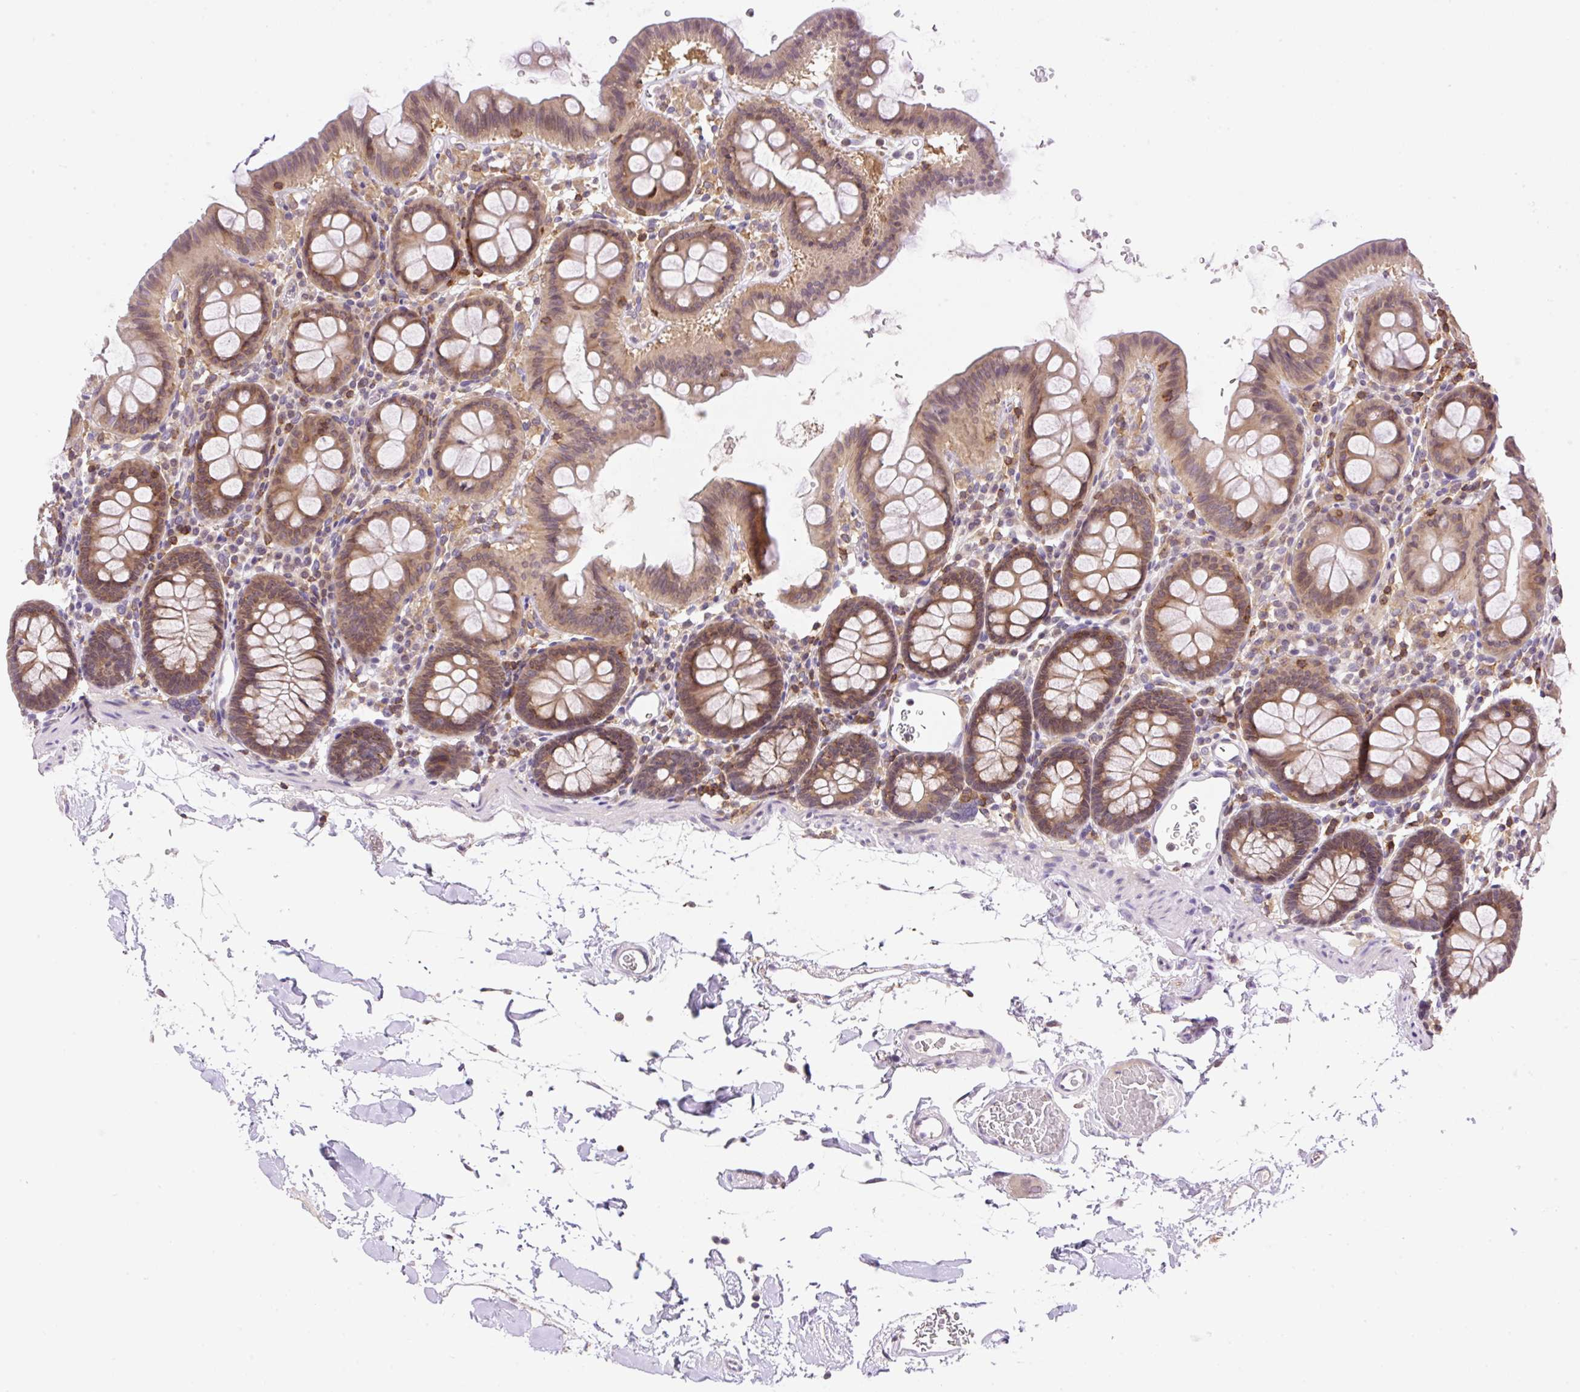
{"staining": {"intensity": "weak", "quantity": ">75%", "location": "cytoplasmic/membranous"}, "tissue": "colon", "cell_type": "Endothelial cells", "image_type": "normal", "snomed": [{"axis": "morphology", "description": "Normal tissue, NOS"}, {"axis": "topography", "description": "Colon"}], "caption": "Immunohistochemistry (IHC) of unremarkable colon displays low levels of weak cytoplasmic/membranous expression in about >75% of endothelial cells.", "gene": "CARD11", "patient": {"sex": "male", "age": 75}}